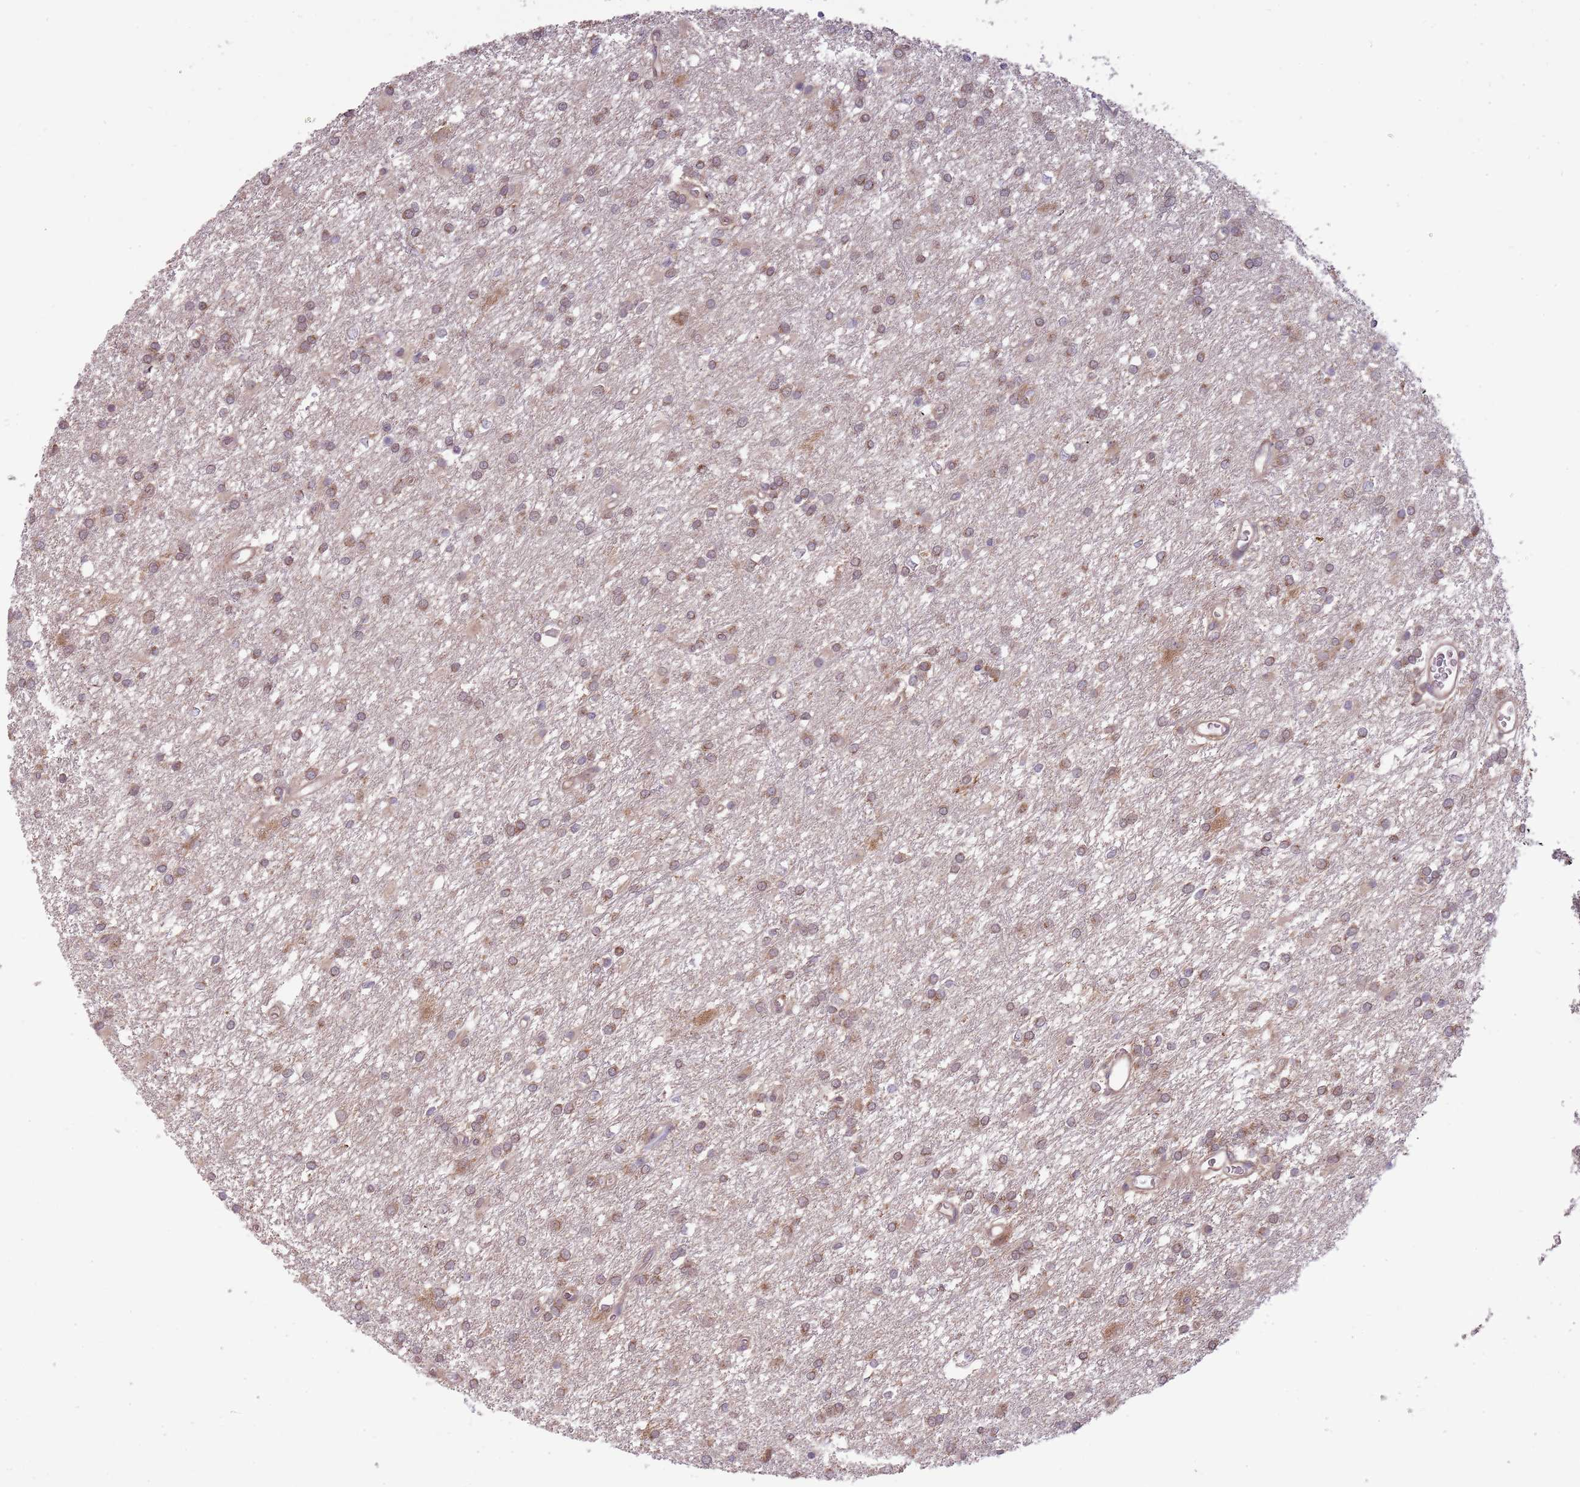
{"staining": {"intensity": "moderate", "quantity": "25%-75%", "location": "cytoplasmic/membranous"}, "tissue": "glioma", "cell_type": "Tumor cells", "image_type": "cancer", "snomed": [{"axis": "morphology", "description": "Glioma, malignant, High grade"}, {"axis": "topography", "description": "Brain"}], "caption": "This is a histology image of IHC staining of malignant high-grade glioma, which shows moderate staining in the cytoplasmic/membranous of tumor cells.", "gene": "RNF181", "patient": {"sex": "female", "age": 50}}